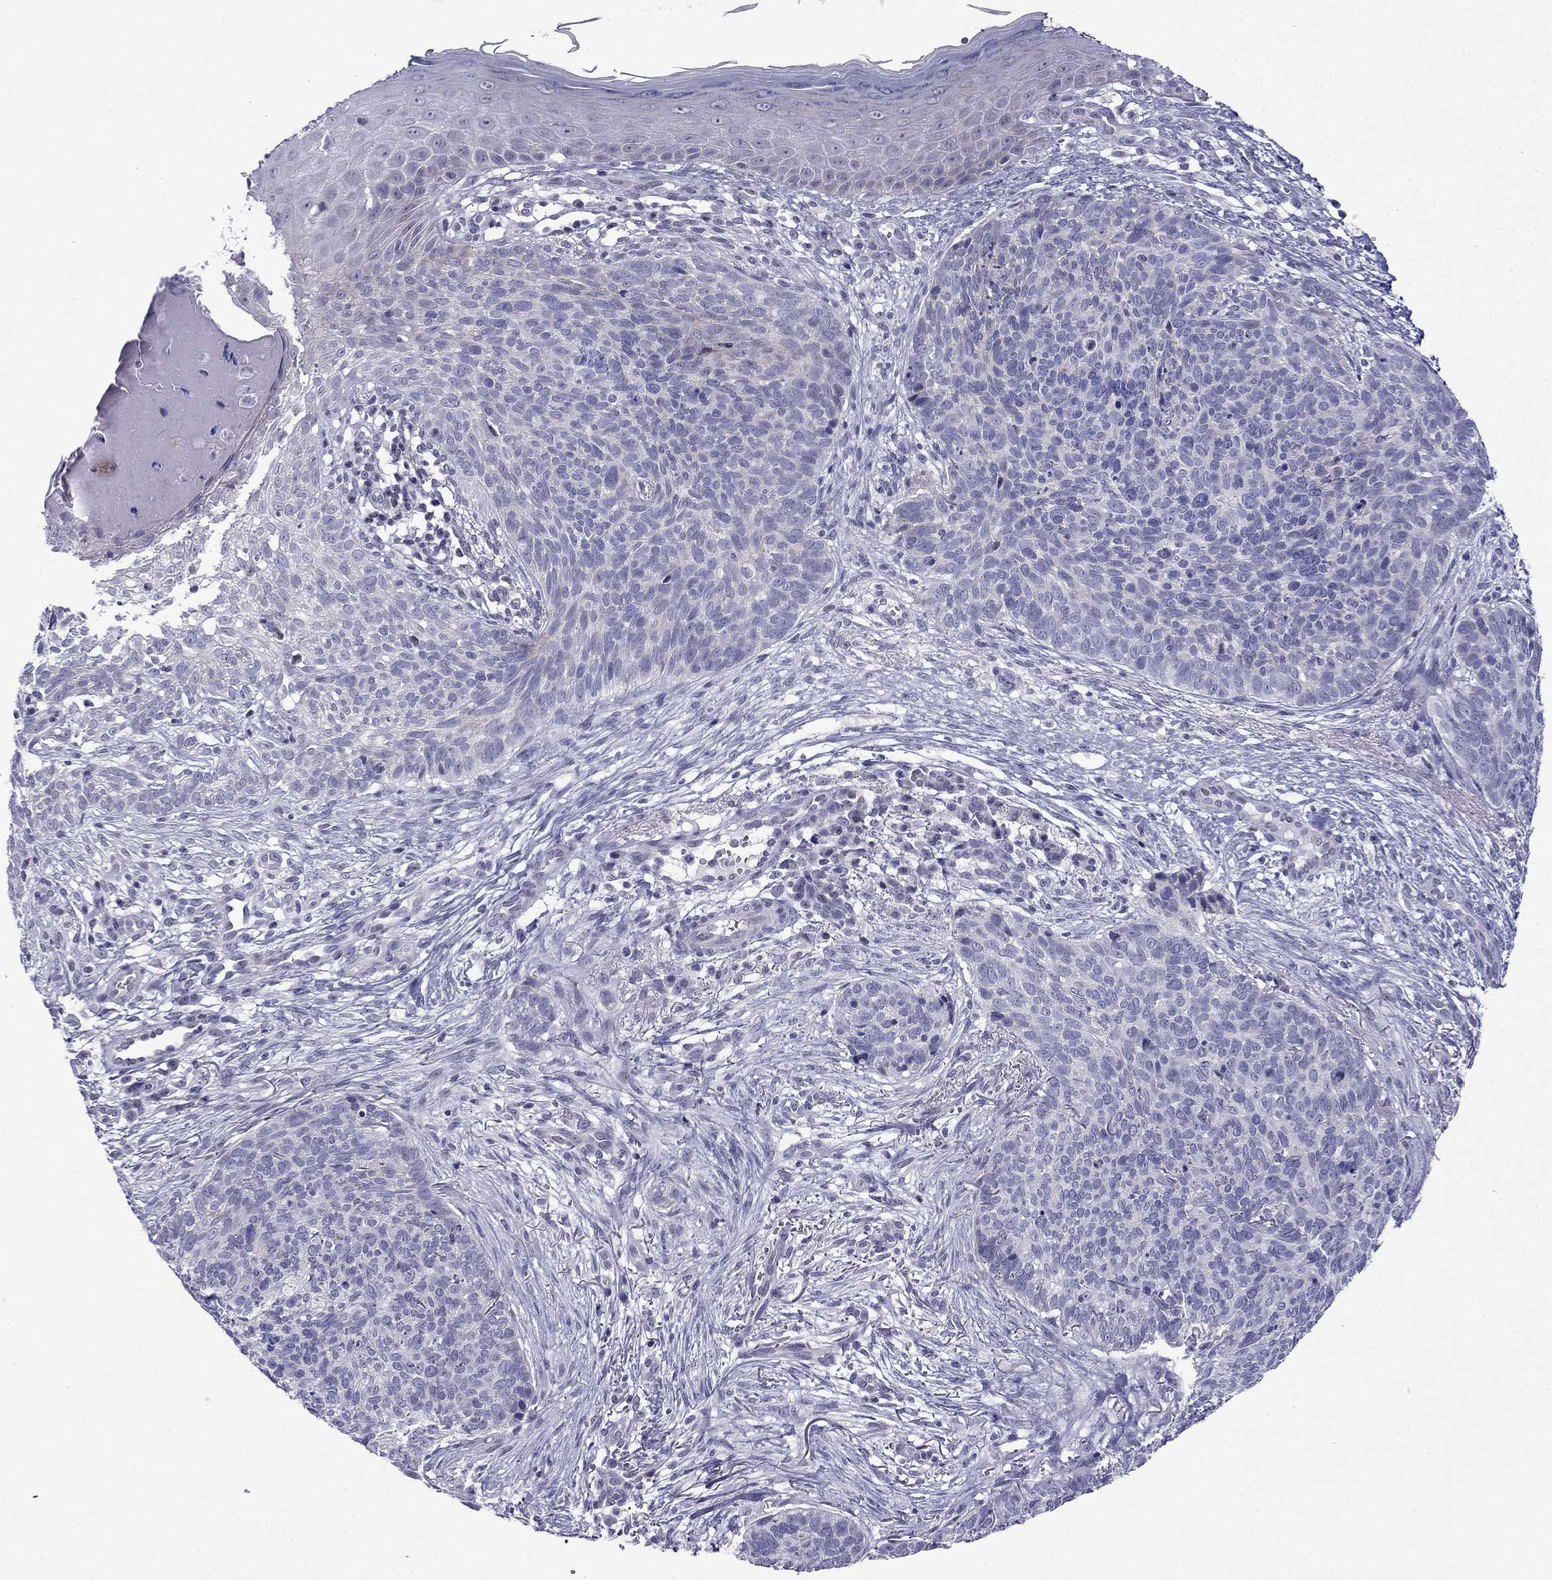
{"staining": {"intensity": "negative", "quantity": "none", "location": "none"}, "tissue": "skin cancer", "cell_type": "Tumor cells", "image_type": "cancer", "snomed": [{"axis": "morphology", "description": "Basal cell carcinoma"}, {"axis": "topography", "description": "Skin"}], "caption": "An IHC image of basal cell carcinoma (skin) is shown. There is no staining in tumor cells of basal cell carcinoma (skin).", "gene": "POM121L12", "patient": {"sex": "male", "age": 64}}